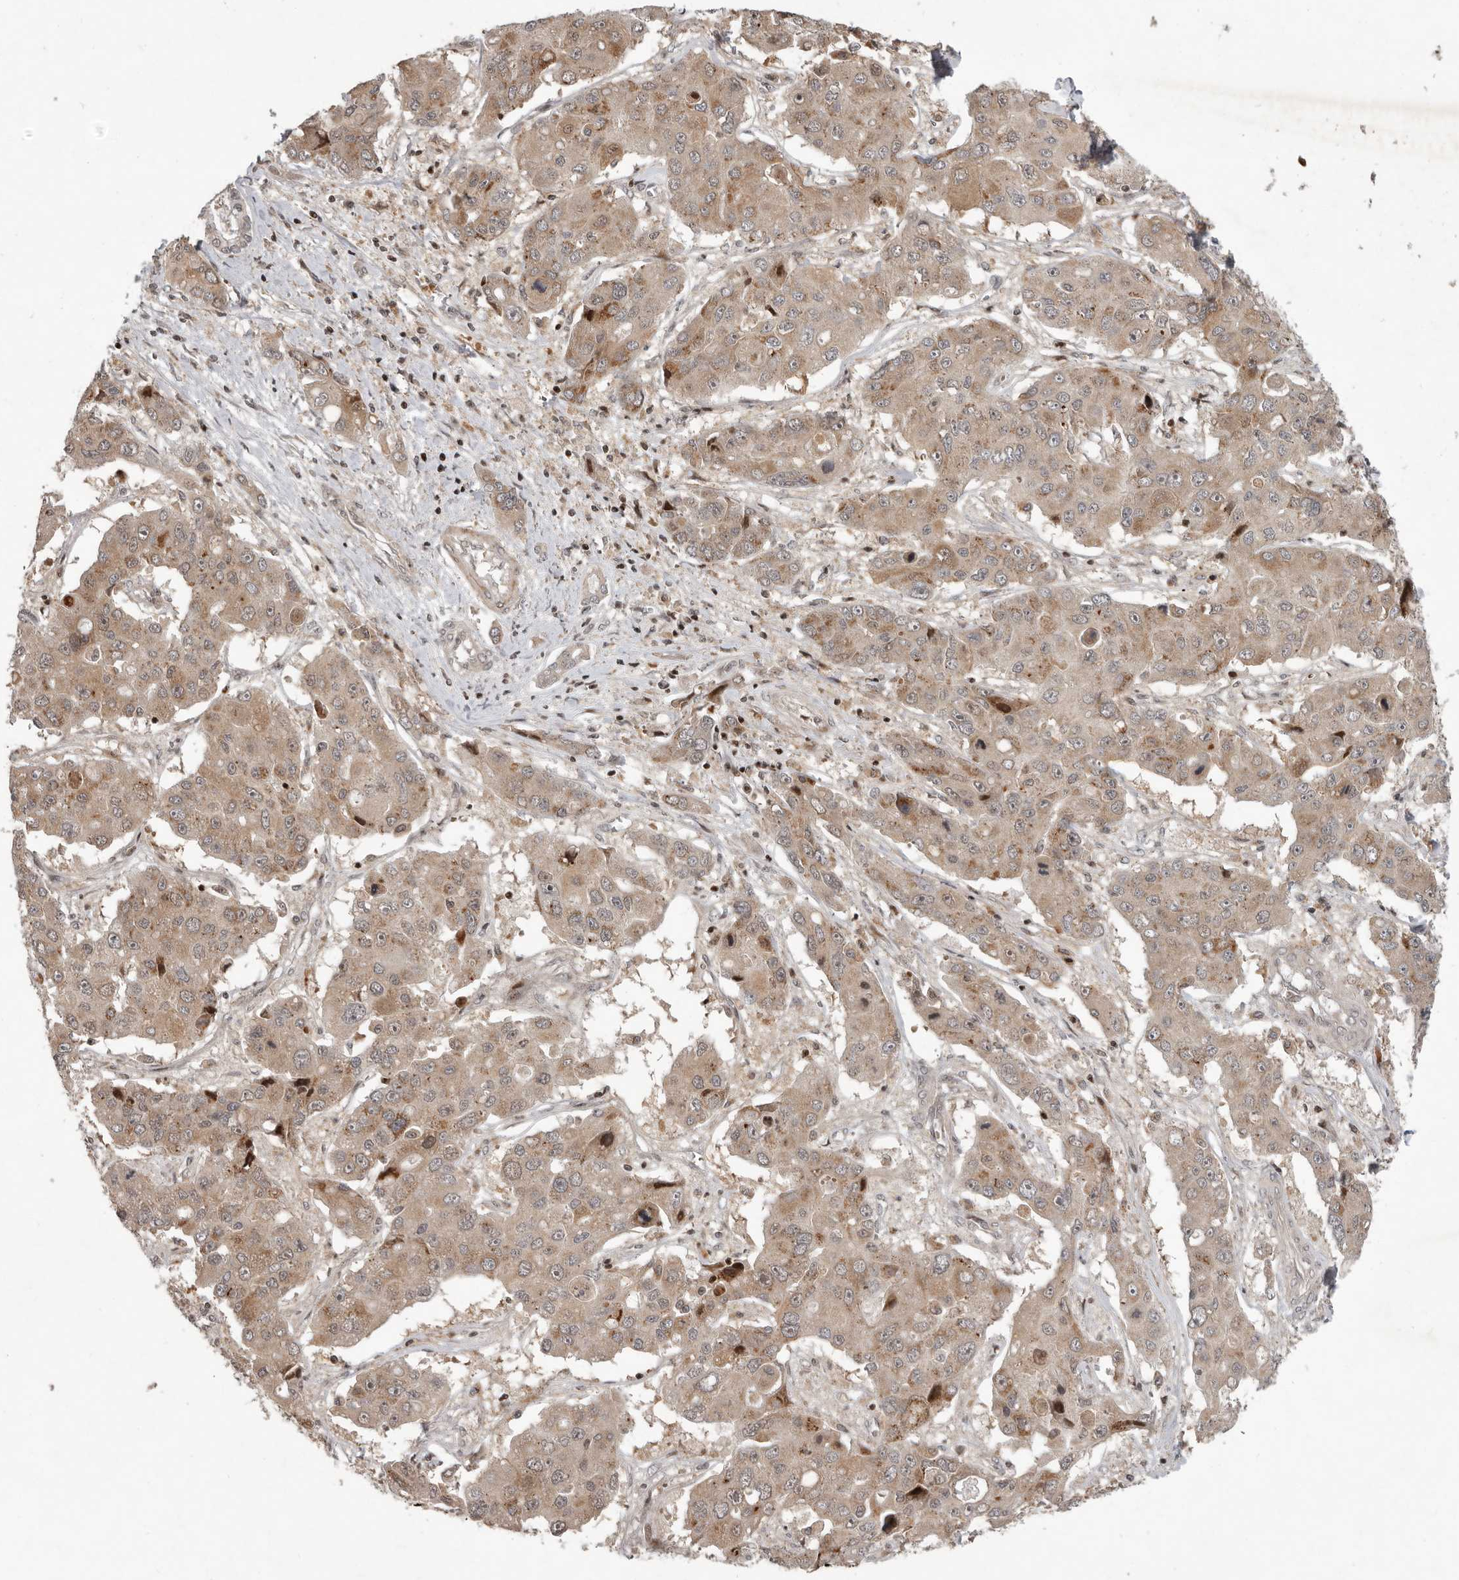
{"staining": {"intensity": "moderate", "quantity": ">75%", "location": "cytoplasmic/membranous,nuclear"}, "tissue": "liver cancer", "cell_type": "Tumor cells", "image_type": "cancer", "snomed": [{"axis": "morphology", "description": "Cholangiocarcinoma"}, {"axis": "topography", "description": "Liver"}], "caption": "This is an image of immunohistochemistry (IHC) staining of liver cancer (cholangiocarcinoma), which shows moderate expression in the cytoplasmic/membranous and nuclear of tumor cells.", "gene": "RABIF", "patient": {"sex": "male", "age": 67}}